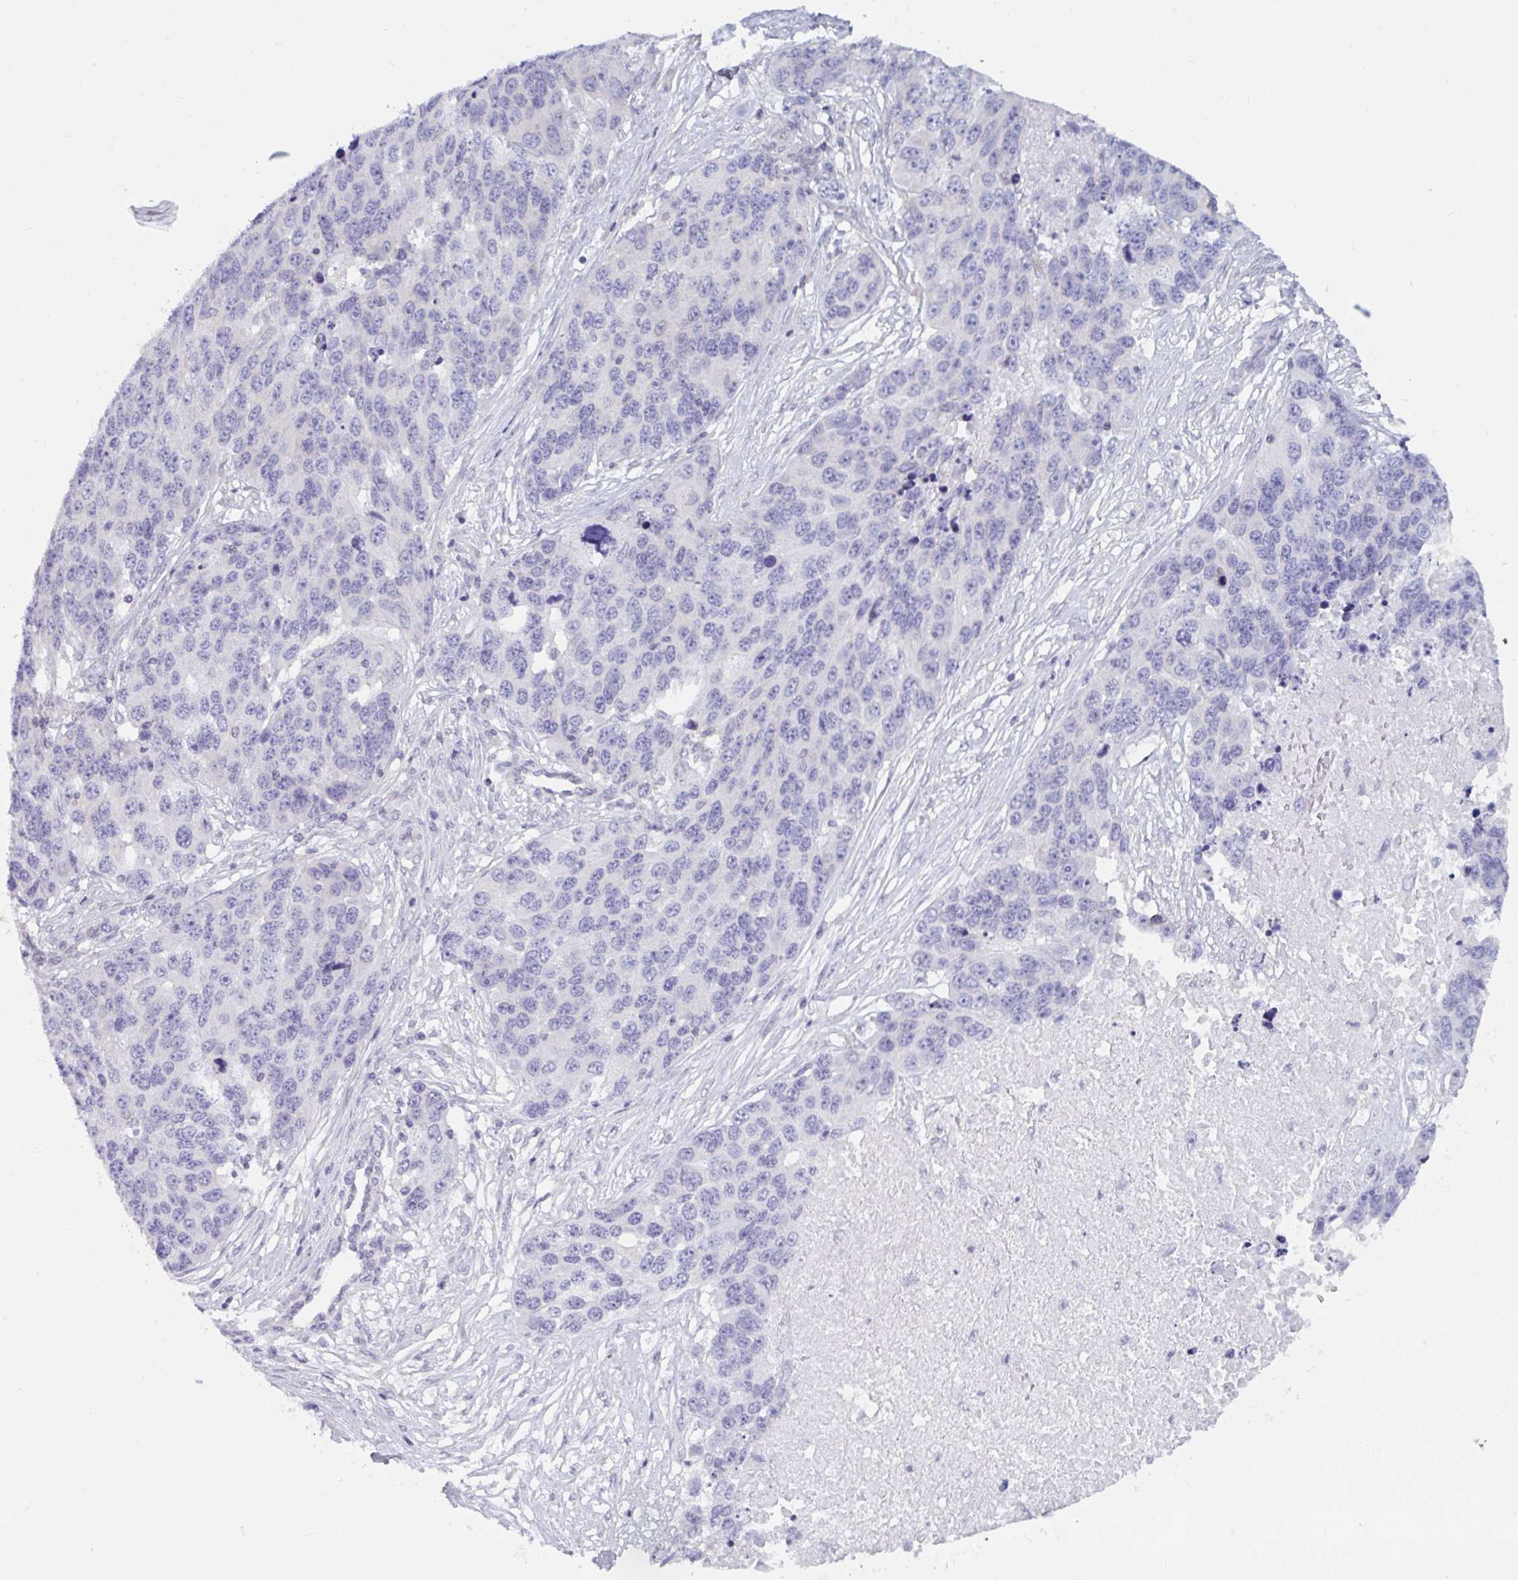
{"staining": {"intensity": "negative", "quantity": "none", "location": "none"}, "tissue": "ovarian cancer", "cell_type": "Tumor cells", "image_type": "cancer", "snomed": [{"axis": "morphology", "description": "Cystadenocarcinoma, serous, NOS"}, {"axis": "topography", "description": "Ovary"}], "caption": "IHC of human serous cystadenocarcinoma (ovarian) reveals no staining in tumor cells.", "gene": "TANK", "patient": {"sex": "female", "age": 76}}